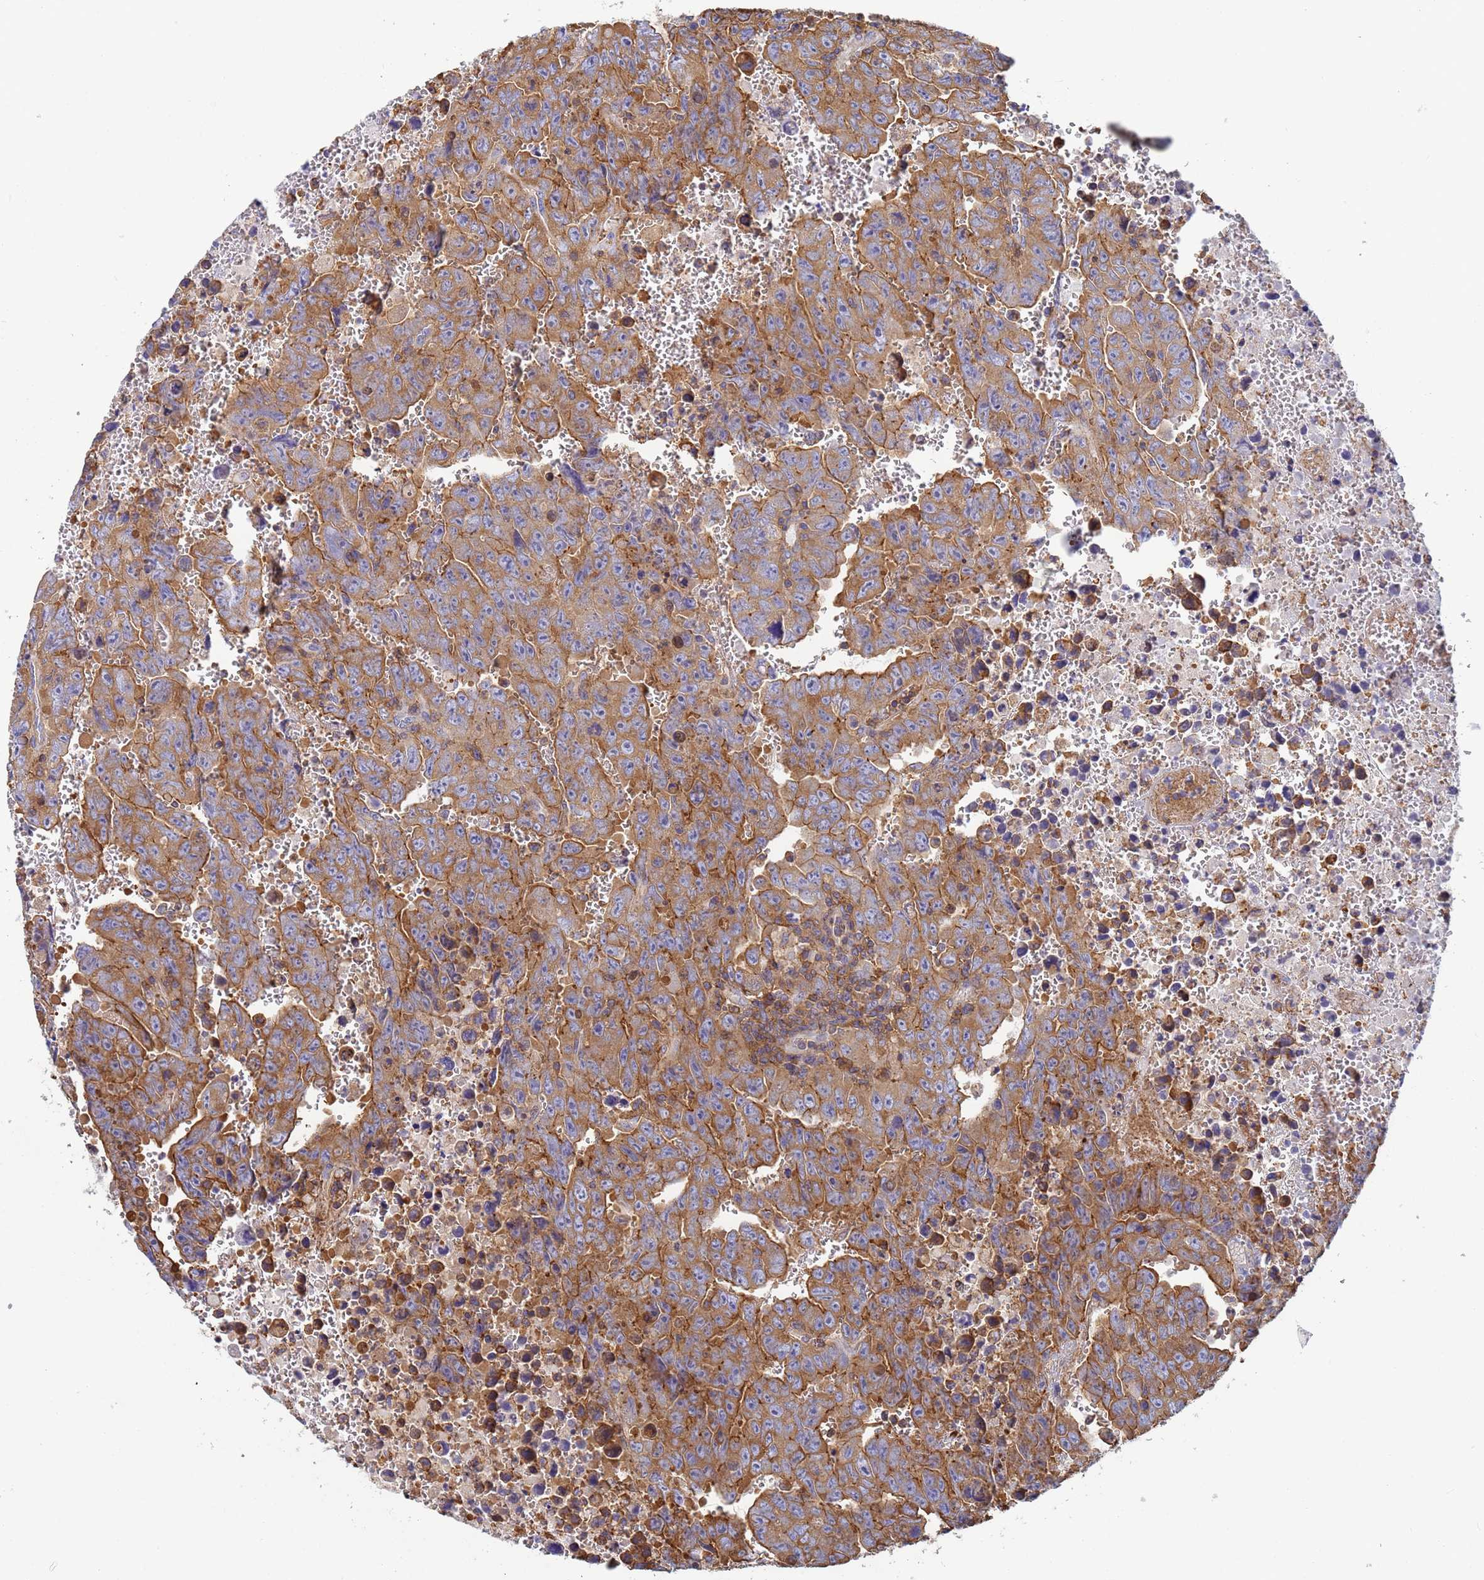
{"staining": {"intensity": "moderate", "quantity": ">75%", "location": "cytoplasmic/membranous"}, "tissue": "testis cancer", "cell_type": "Tumor cells", "image_type": "cancer", "snomed": [{"axis": "morphology", "description": "Carcinoma, Embryonal, NOS"}, {"axis": "topography", "description": "Testis"}], "caption": "Testis cancer (embryonal carcinoma) was stained to show a protein in brown. There is medium levels of moderate cytoplasmic/membranous staining in about >75% of tumor cells.", "gene": "ZNG1B", "patient": {"sex": "male", "age": 28}}